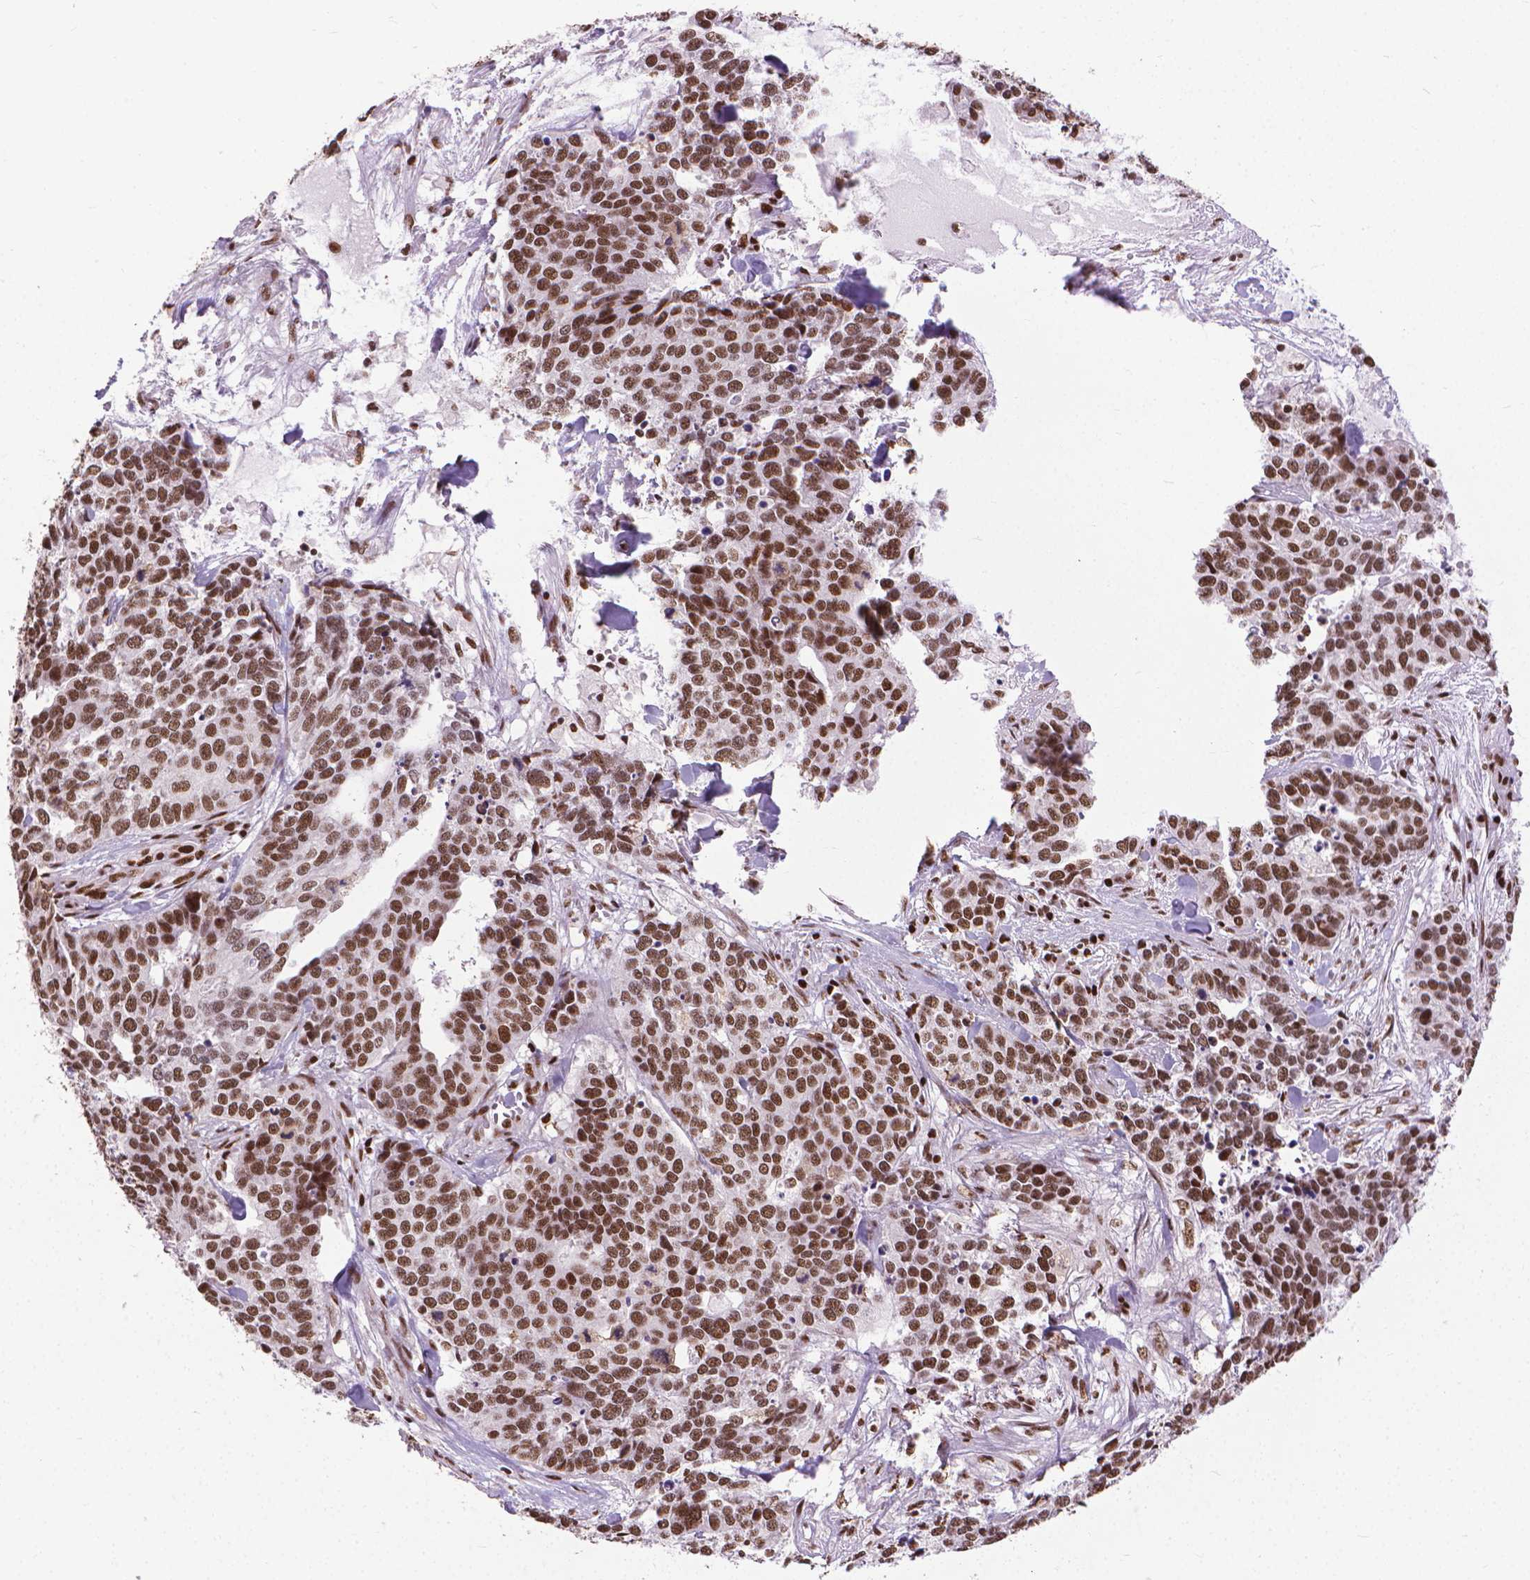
{"staining": {"intensity": "moderate", "quantity": ">75%", "location": "nuclear"}, "tissue": "ovarian cancer", "cell_type": "Tumor cells", "image_type": "cancer", "snomed": [{"axis": "morphology", "description": "Carcinoma, endometroid"}, {"axis": "topography", "description": "Ovary"}], "caption": "Immunohistochemistry photomicrograph of neoplastic tissue: ovarian cancer (endometroid carcinoma) stained using immunohistochemistry (IHC) exhibits medium levels of moderate protein expression localized specifically in the nuclear of tumor cells, appearing as a nuclear brown color.", "gene": "AKAP8", "patient": {"sex": "female", "age": 65}}